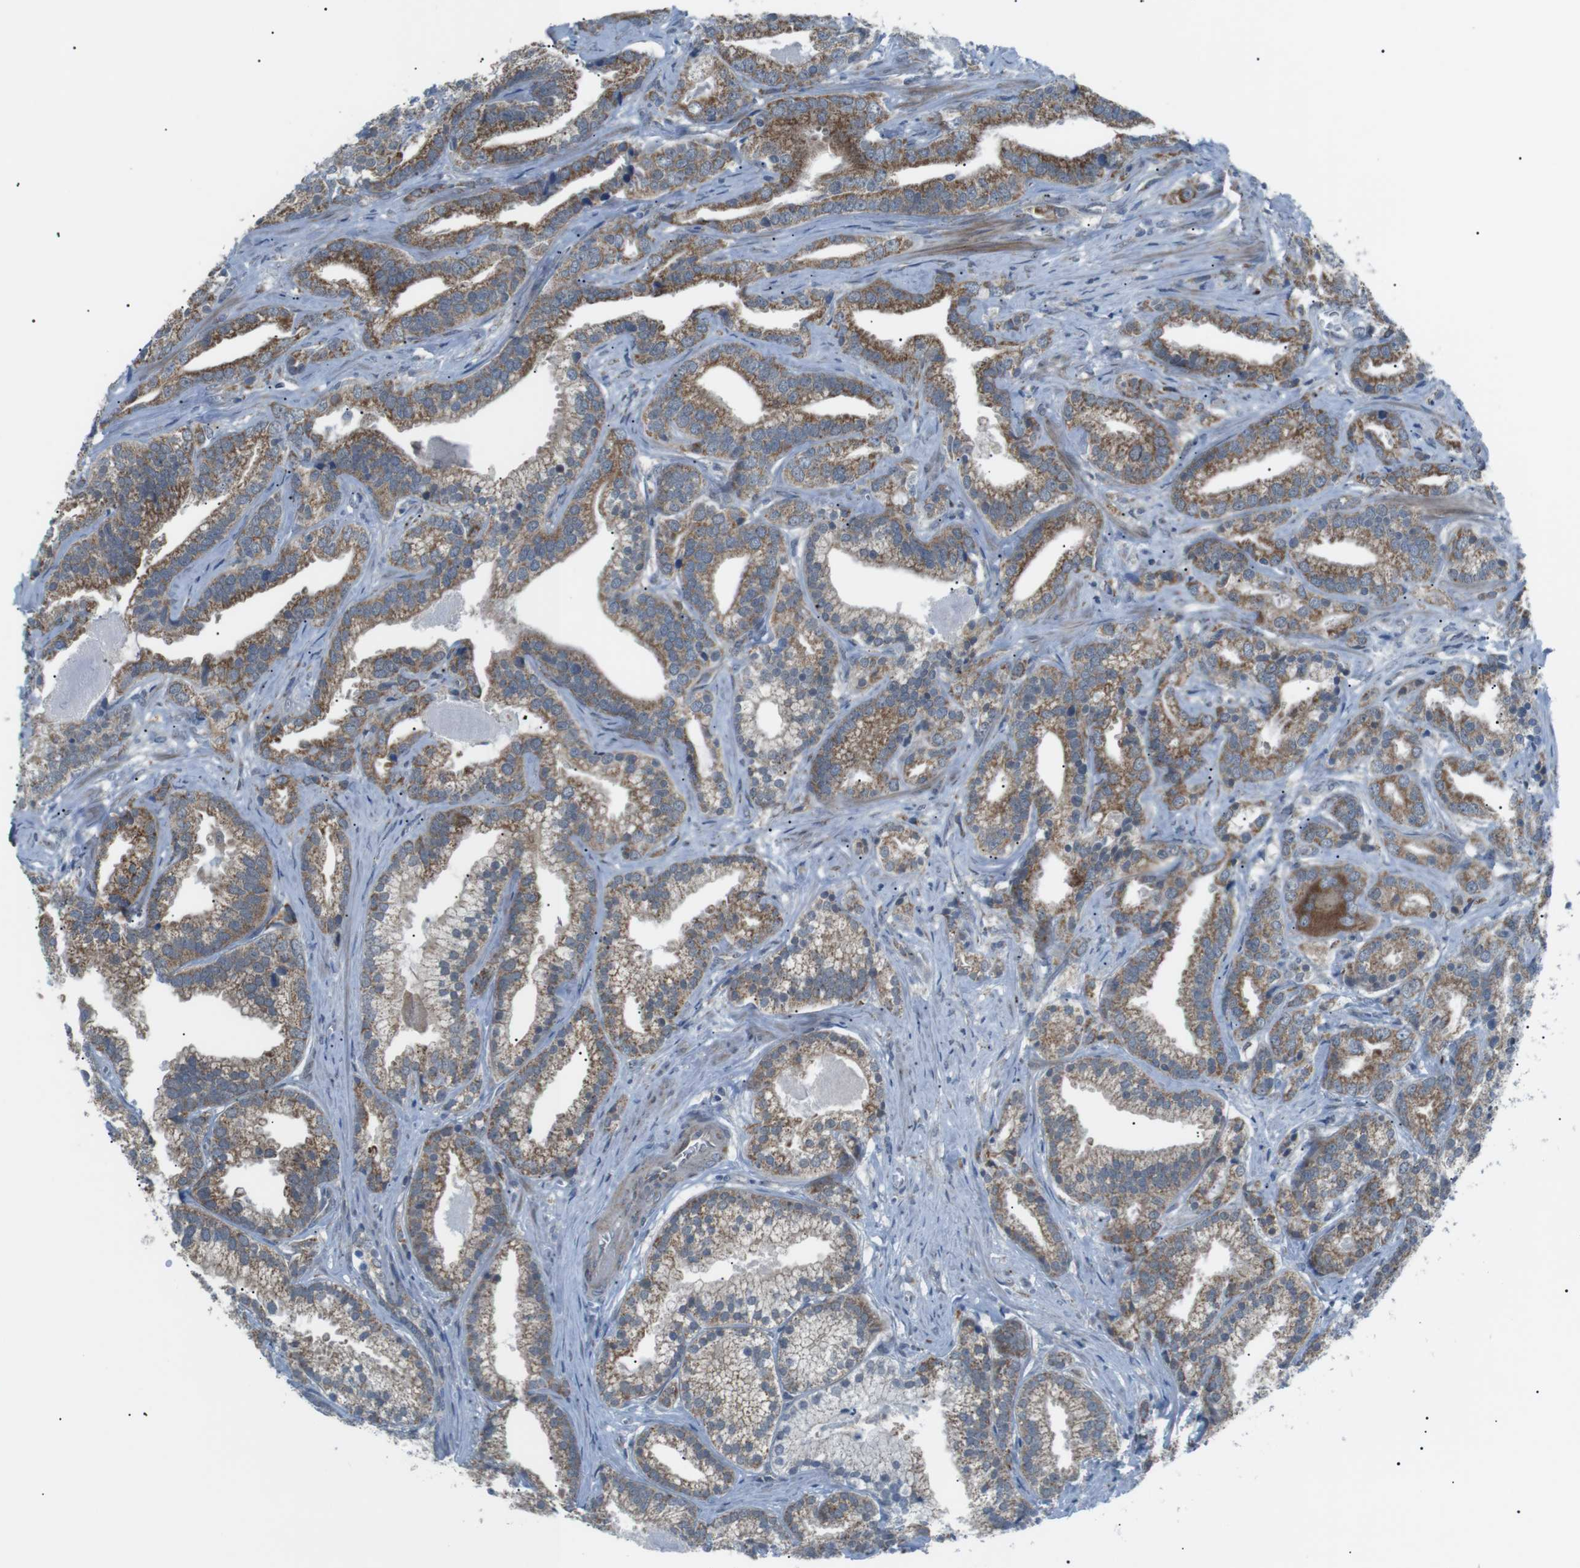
{"staining": {"intensity": "moderate", "quantity": ">75%", "location": "cytoplasmic/membranous"}, "tissue": "prostate cancer", "cell_type": "Tumor cells", "image_type": "cancer", "snomed": [{"axis": "morphology", "description": "Adenocarcinoma, Low grade"}, {"axis": "topography", "description": "Prostate"}], "caption": "Protein staining by IHC shows moderate cytoplasmic/membranous staining in about >75% of tumor cells in prostate cancer. Using DAB (brown) and hematoxylin (blue) stains, captured at high magnification using brightfield microscopy.", "gene": "ARID5B", "patient": {"sex": "male", "age": 59}}